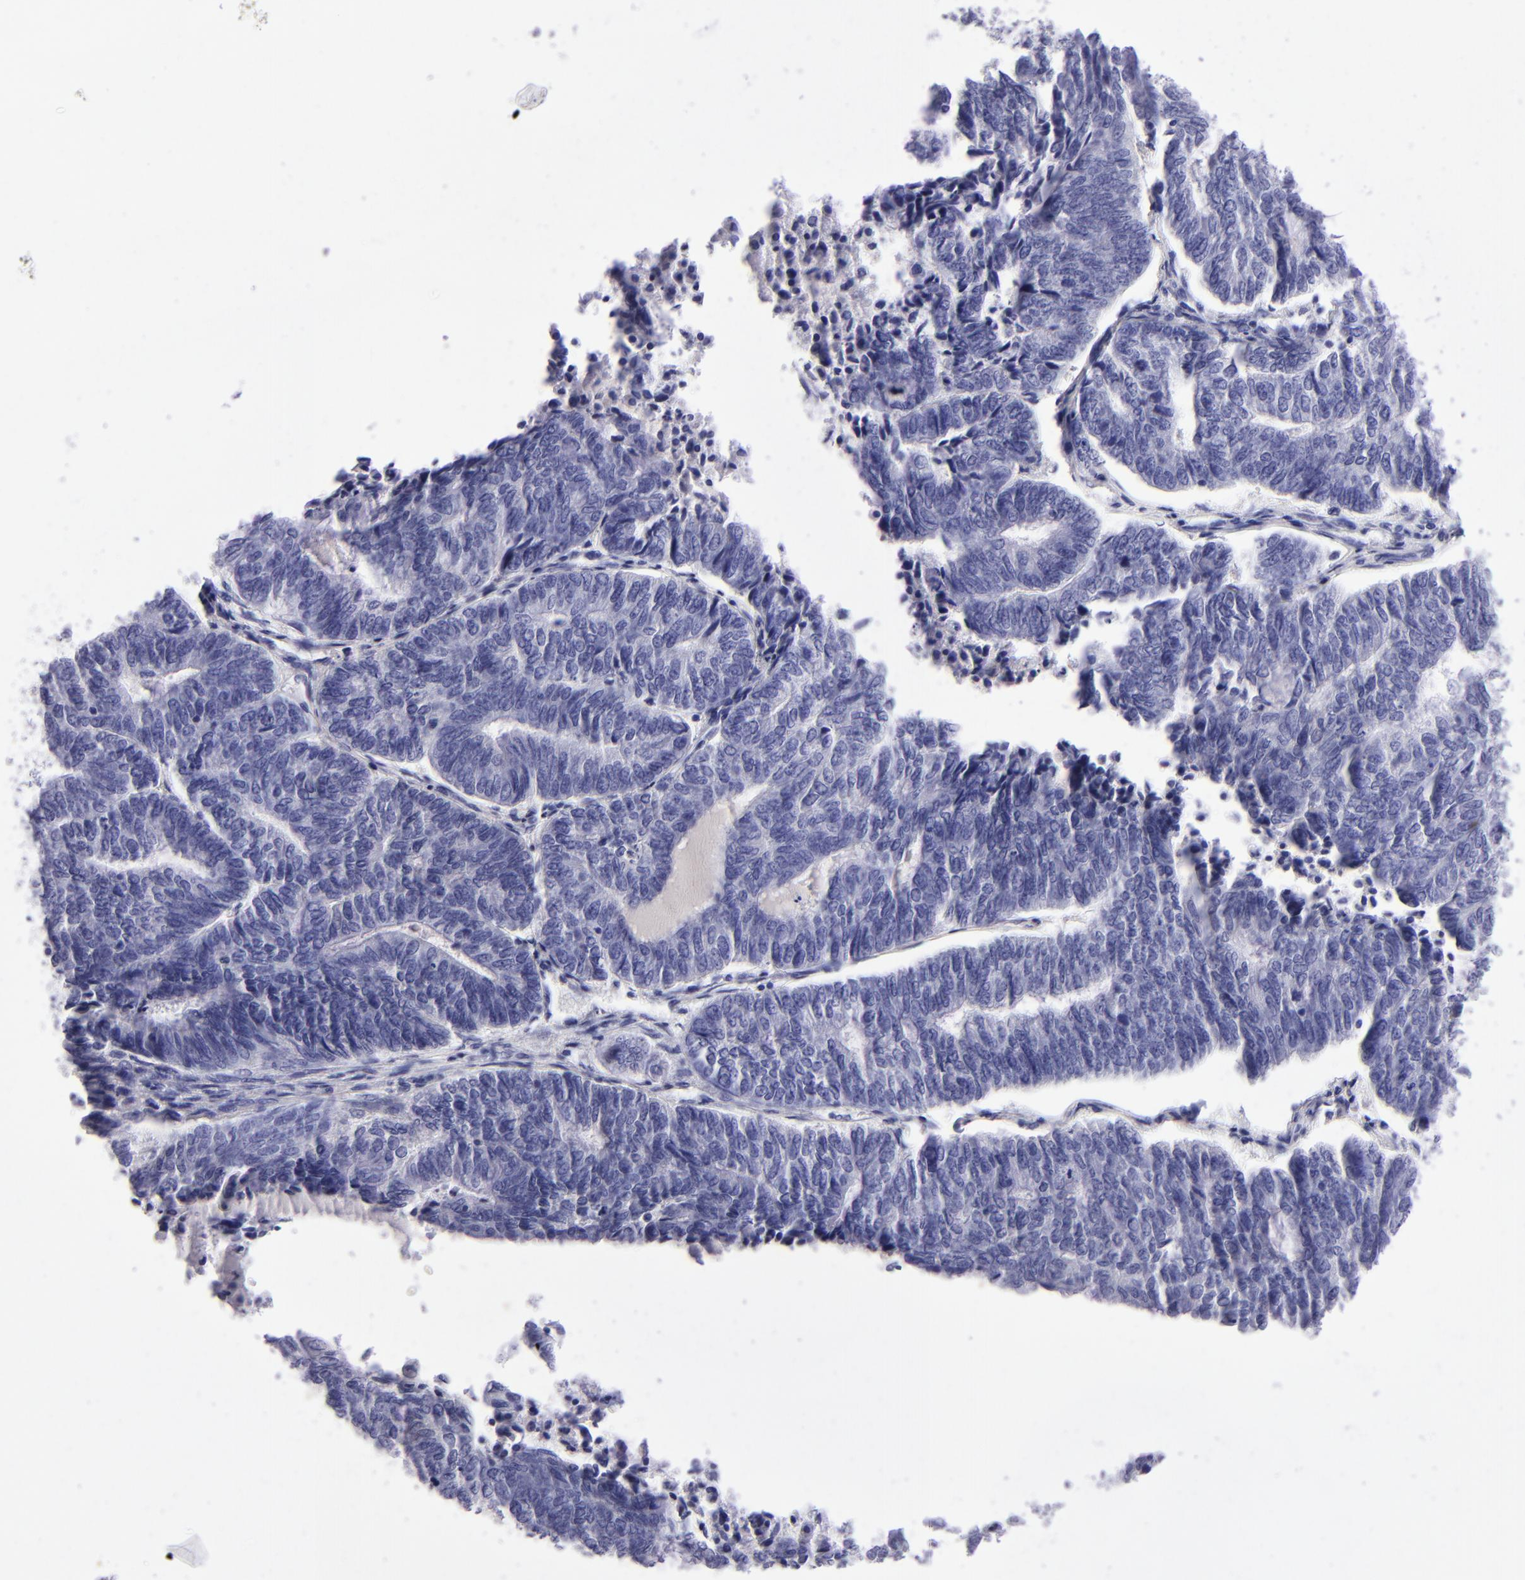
{"staining": {"intensity": "negative", "quantity": "none", "location": "none"}, "tissue": "endometrial cancer", "cell_type": "Tumor cells", "image_type": "cancer", "snomed": [{"axis": "morphology", "description": "Adenocarcinoma, NOS"}, {"axis": "topography", "description": "Uterus"}, {"axis": "topography", "description": "Endometrium"}], "caption": "Immunohistochemistry (IHC) histopathology image of neoplastic tissue: human endometrial cancer (adenocarcinoma) stained with DAB (3,3'-diaminobenzidine) shows no significant protein expression in tumor cells. The staining was performed using DAB (3,3'-diaminobenzidine) to visualize the protein expression in brown, while the nuclei were stained in blue with hematoxylin (Magnification: 20x).", "gene": "TYRP1", "patient": {"sex": "female", "age": 70}}